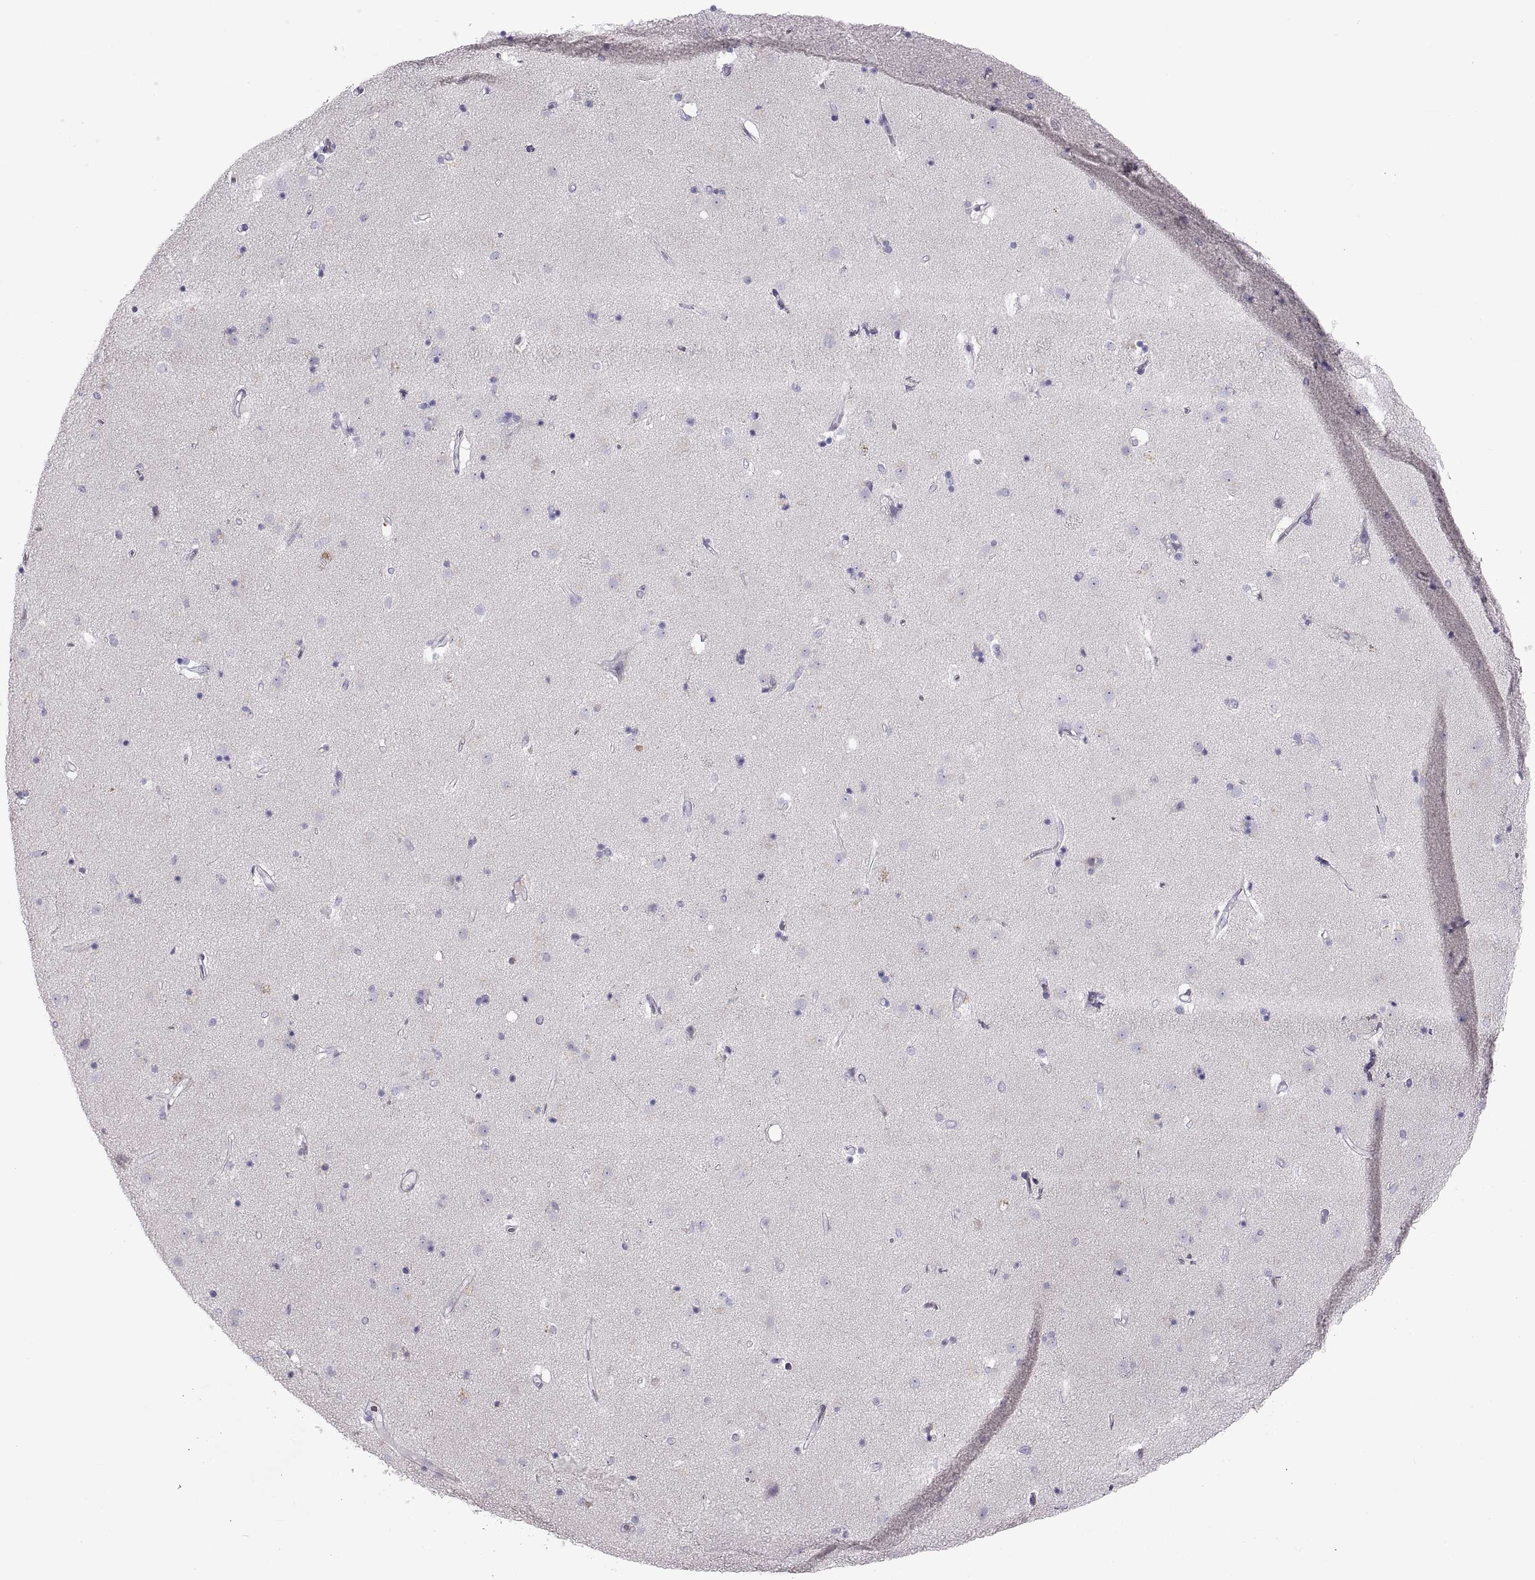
{"staining": {"intensity": "negative", "quantity": "none", "location": "none"}, "tissue": "caudate", "cell_type": "Glial cells", "image_type": "normal", "snomed": [{"axis": "morphology", "description": "Normal tissue, NOS"}, {"axis": "topography", "description": "Lateral ventricle wall"}], "caption": "Glial cells show no significant protein expression in benign caudate. (Stains: DAB IHC with hematoxylin counter stain, Microscopy: brightfield microscopy at high magnification).", "gene": "CRYBB3", "patient": {"sex": "female", "age": 71}}